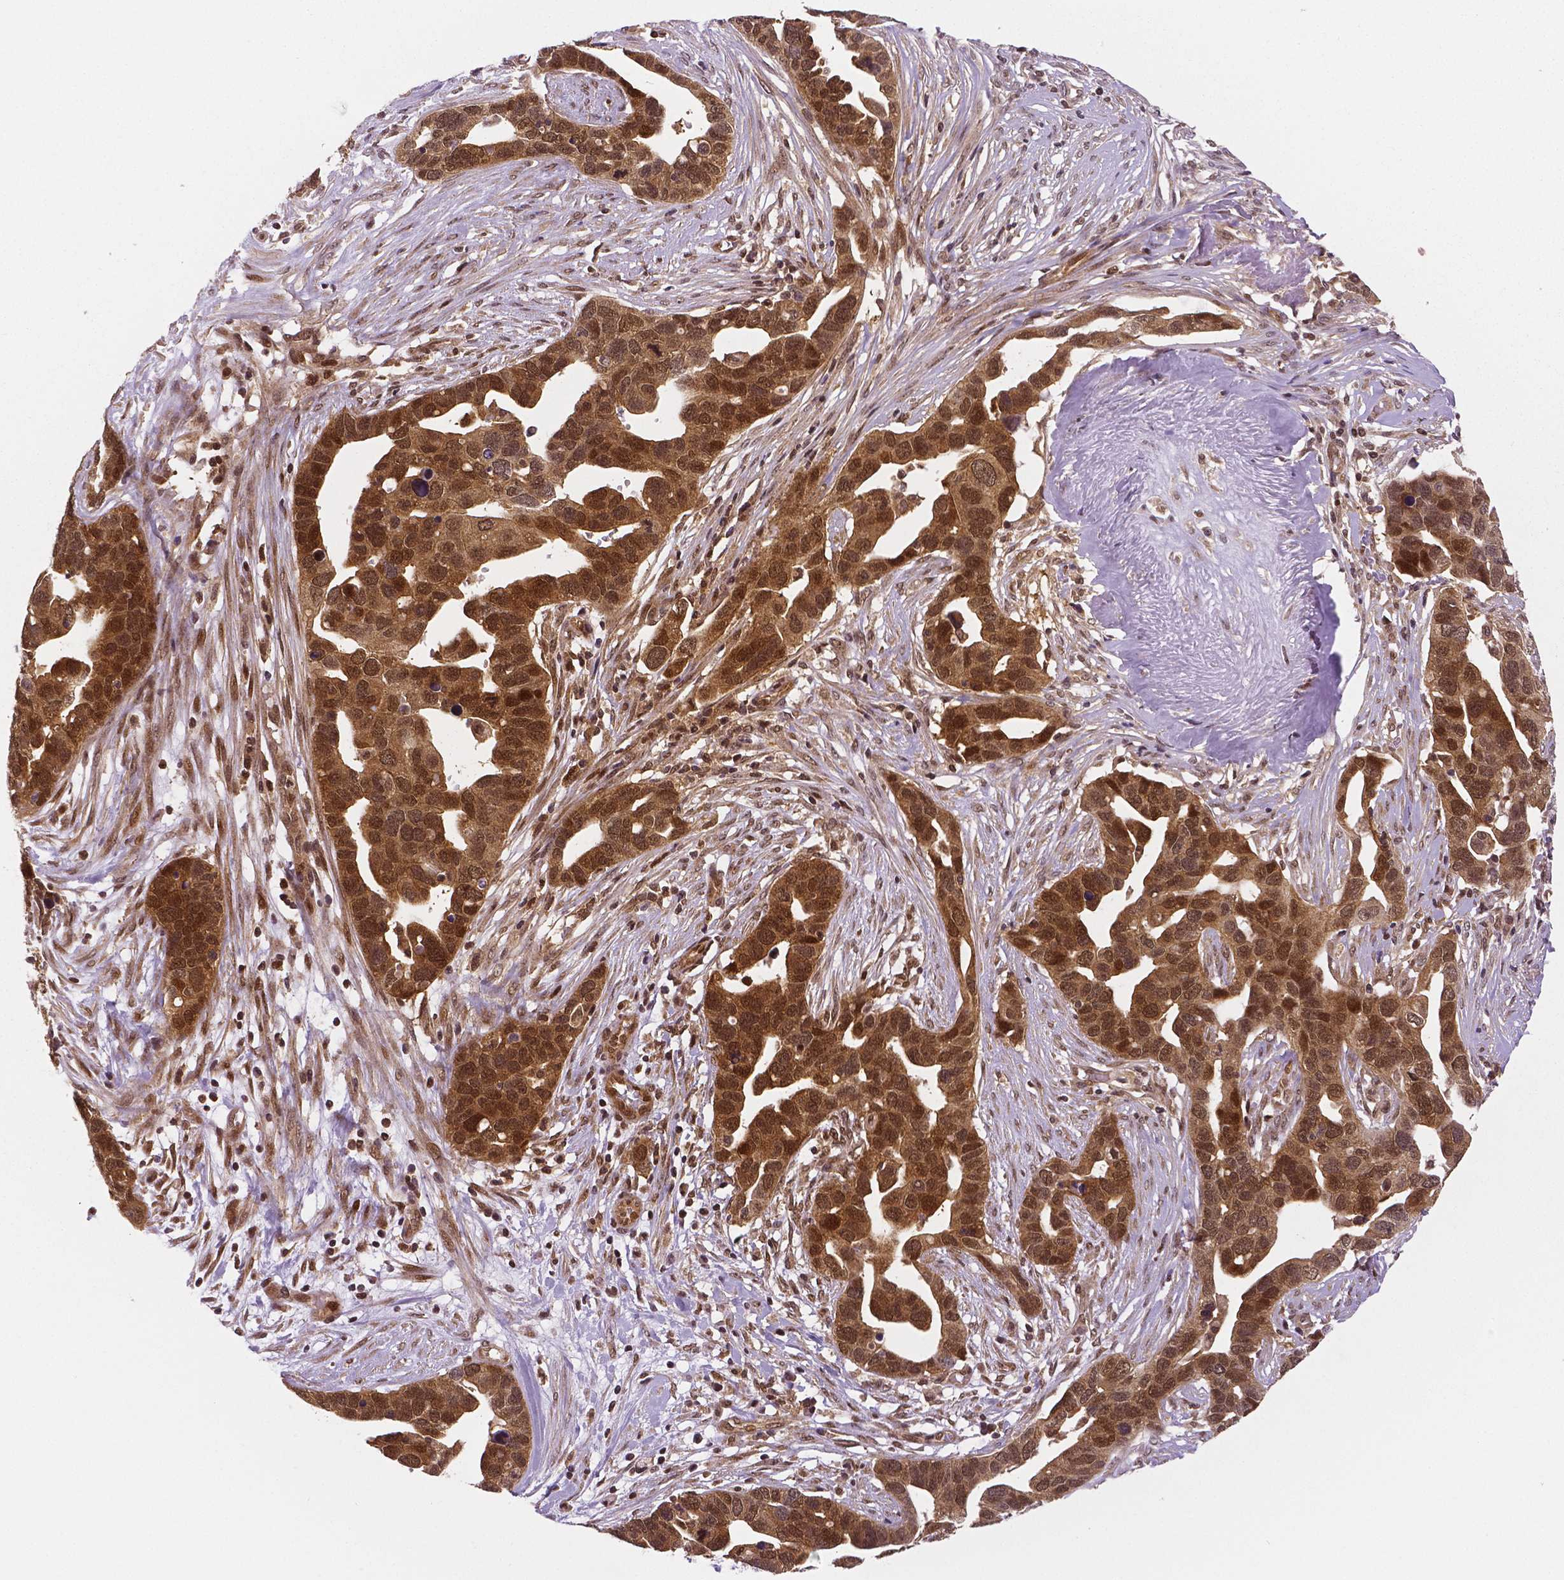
{"staining": {"intensity": "moderate", "quantity": ">75%", "location": "cytoplasmic/membranous,nuclear"}, "tissue": "ovarian cancer", "cell_type": "Tumor cells", "image_type": "cancer", "snomed": [{"axis": "morphology", "description": "Cystadenocarcinoma, serous, NOS"}, {"axis": "topography", "description": "Ovary"}], "caption": "Serous cystadenocarcinoma (ovarian) stained with DAB (3,3'-diaminobenzidine) IHC displays medium levels of moderate cytoplasmic/membranous and nuclear positivity in about >75% of tumor cells.", "gene": "STAT3", "patient": {"sex": "female", "age": 54}}